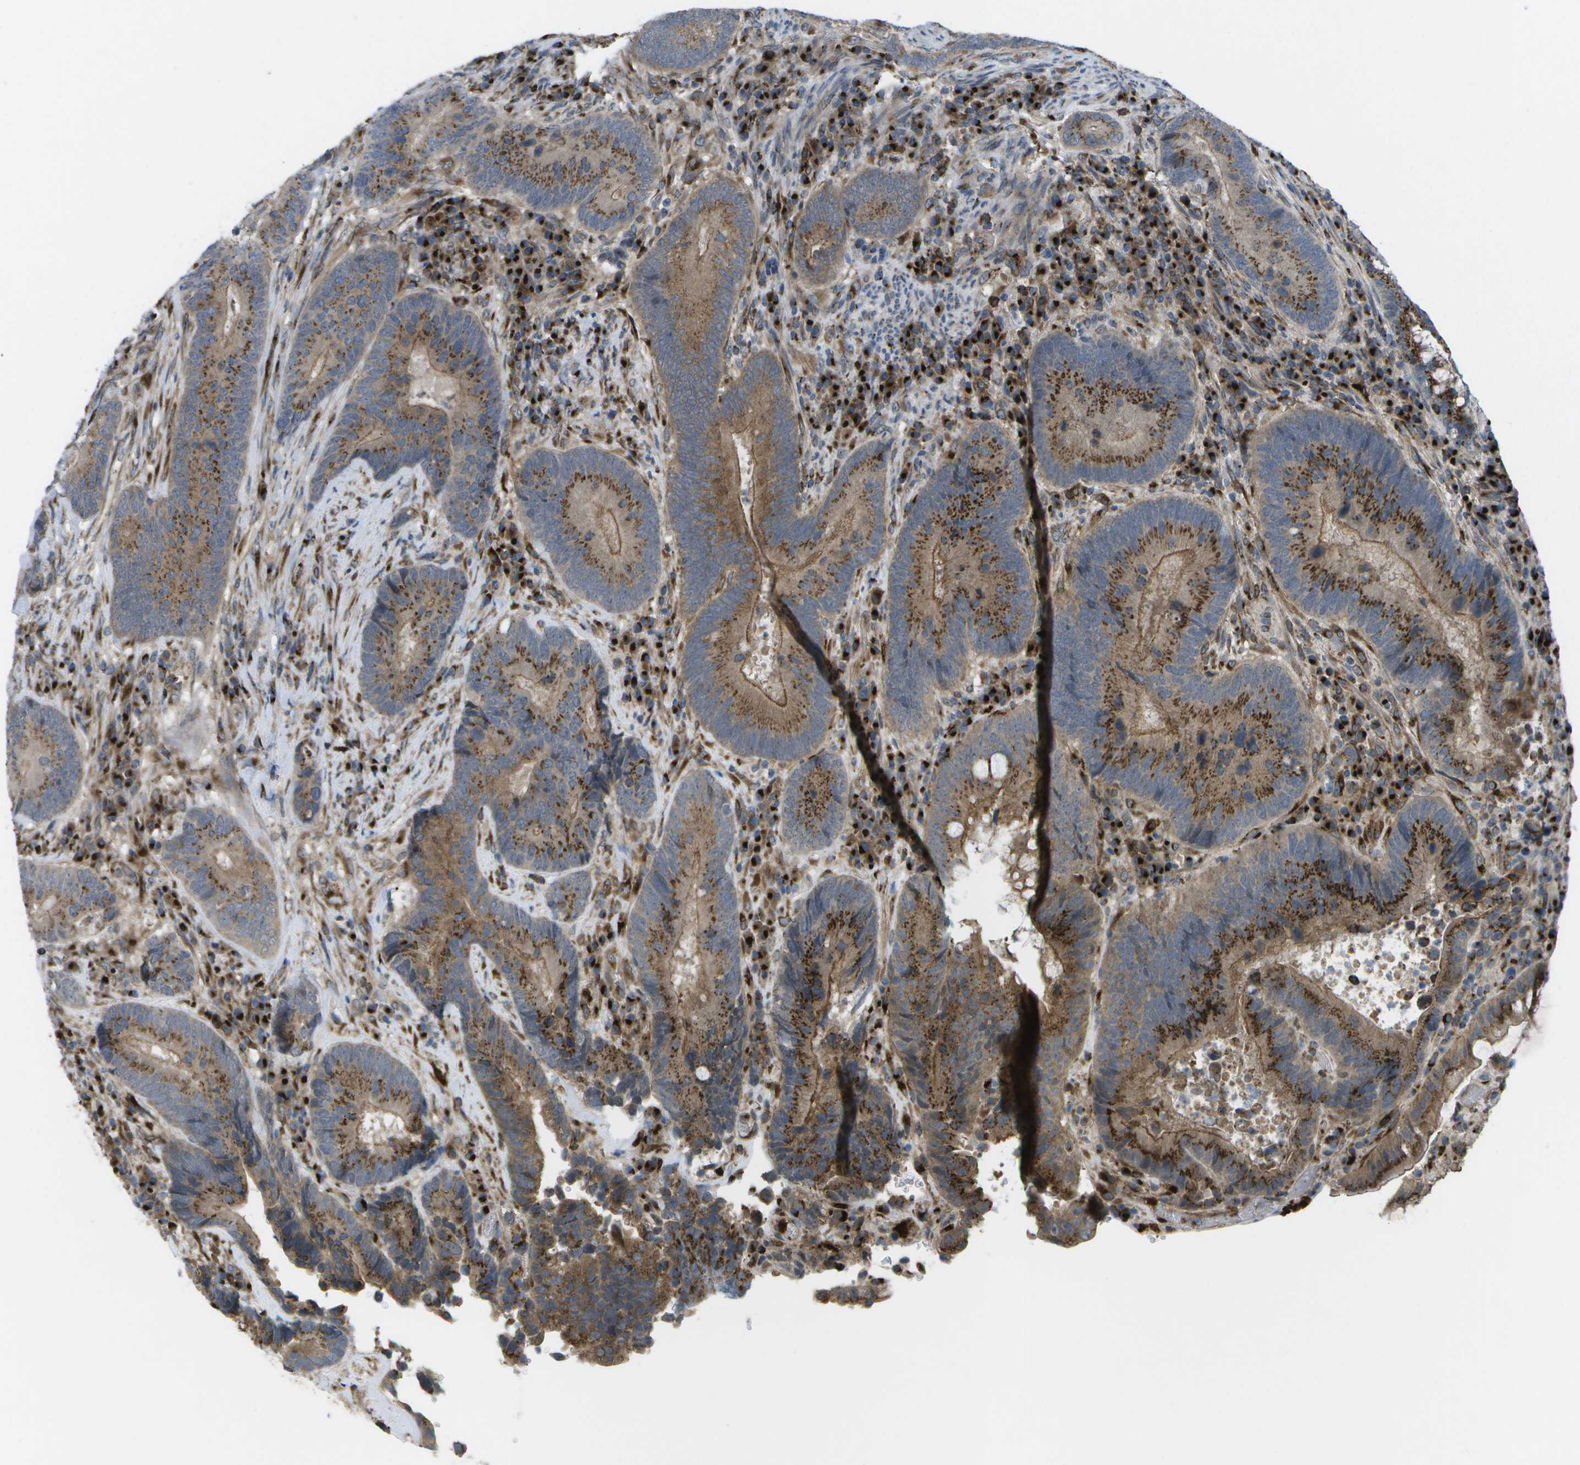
{"staining": {"intensity": "moderate", "quantity": ">75%", "location": "cytoplasmic/membranous"}, "tissue": "colorectal cancer", "cell_type": "Tumor cells", "image_type": "cancer", "snomed": [{"axis": "morphology", "description": "Adenocarcinoma, NOS"}, {"axis": "topography", "description": "Rectum"}], "caption": "Tumor cells exhibit moderate cytoplasmic/membranous expression in approximately >75% of cells in adenocarcinoma (colorectal).", "gene": "QSOX2", "patient": {"sex": "male", "age": 51}}